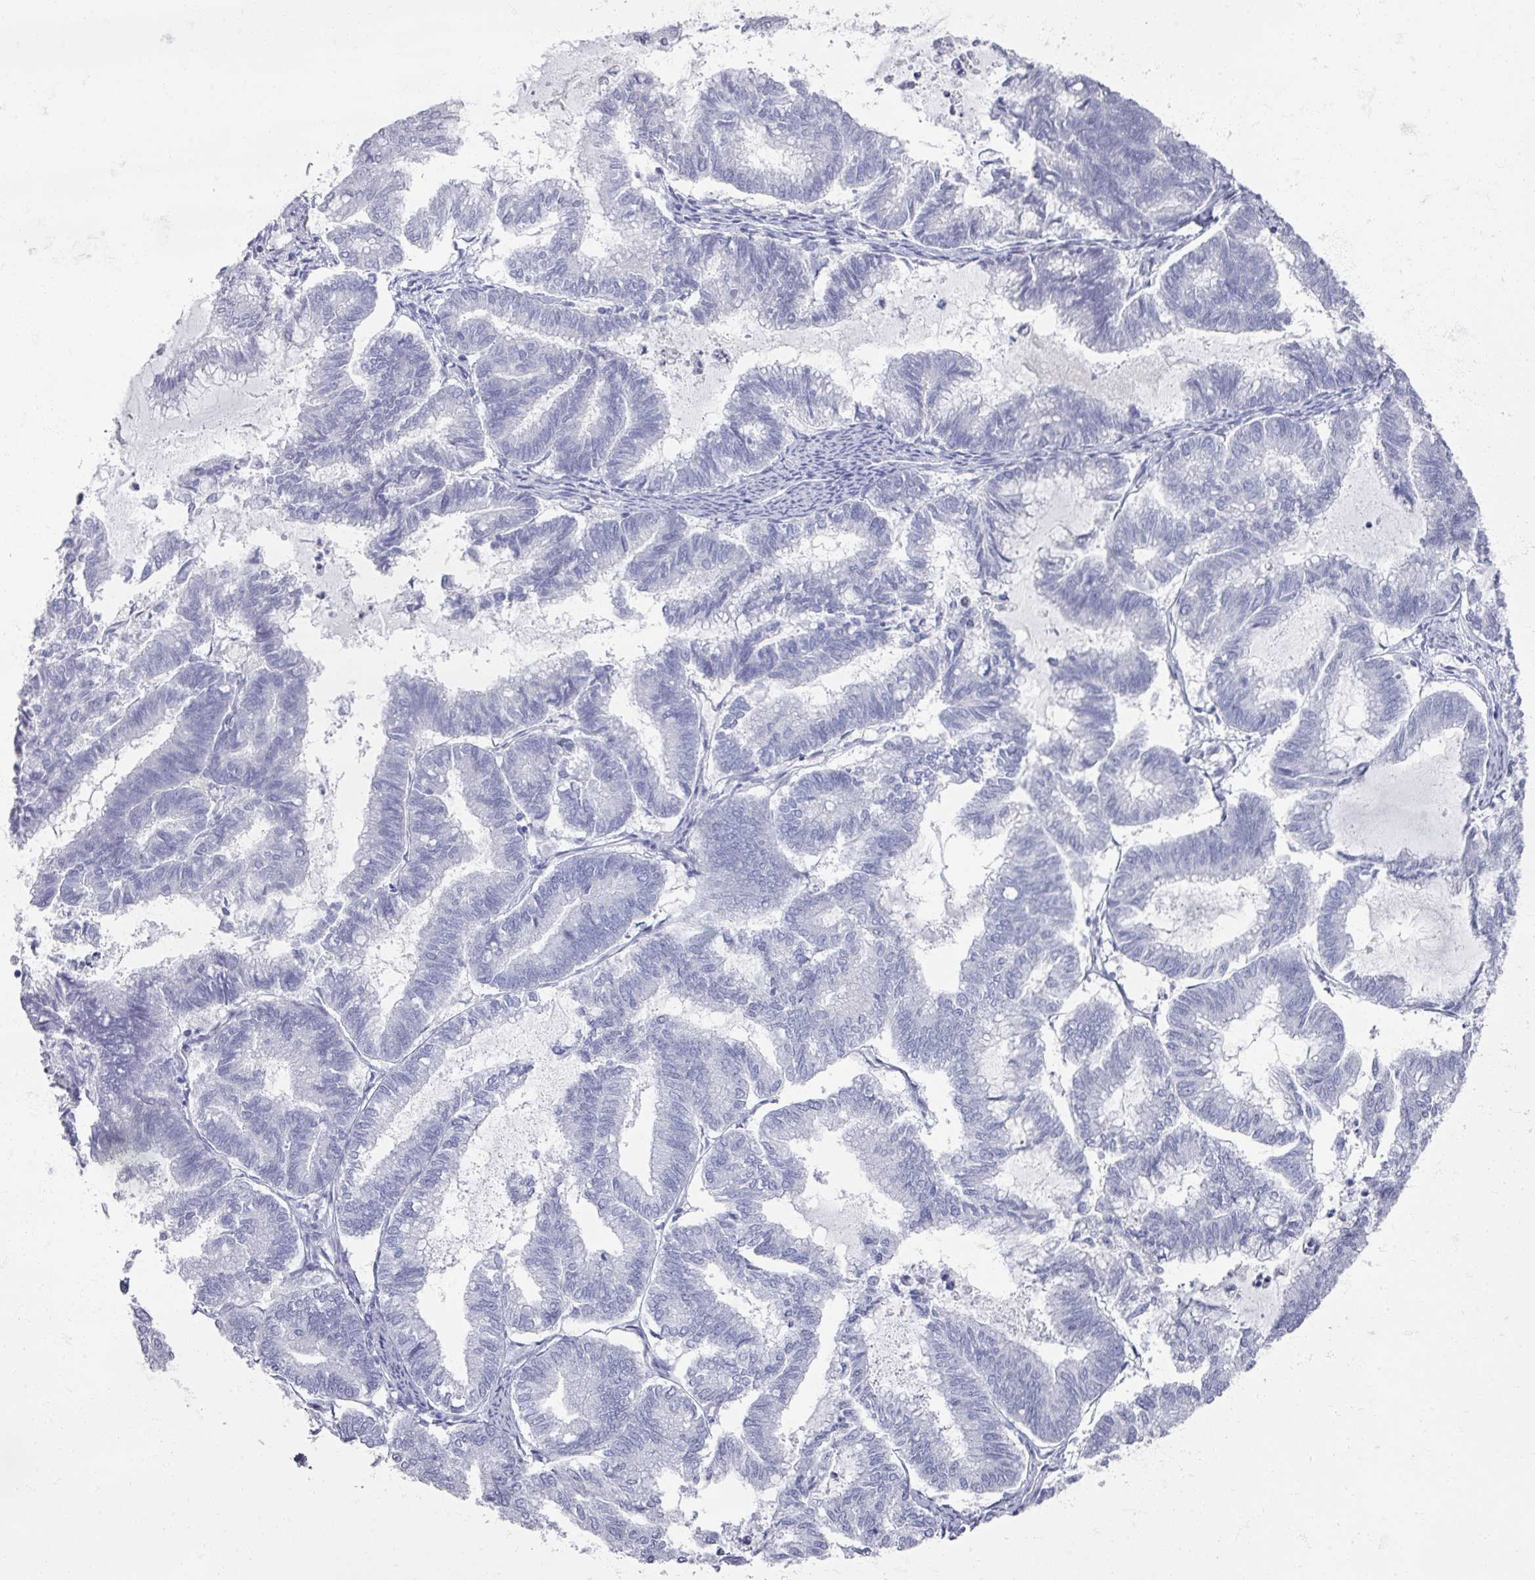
{"staining": {"intensity": "negative", "quantity": "none", "location": "none"}, "tissue": "endometrial cancer", "cell_type": "Tumor cells", "image_type": "cancer", "snomed": [{"axis": "morphology", "description": "Adenocarcinoma, NOS"}, {"axis": "topography", "description": "Endometrium"}], "caption": "DAB immunohistochemical staining of endometrial cancer displays no significant positivity in tumor cells. (Immunohistochemistry (ihc), brightfield microscopy, high magnification).", "gene": "OMG", "patient": {"sex": "female", "age": 79}}